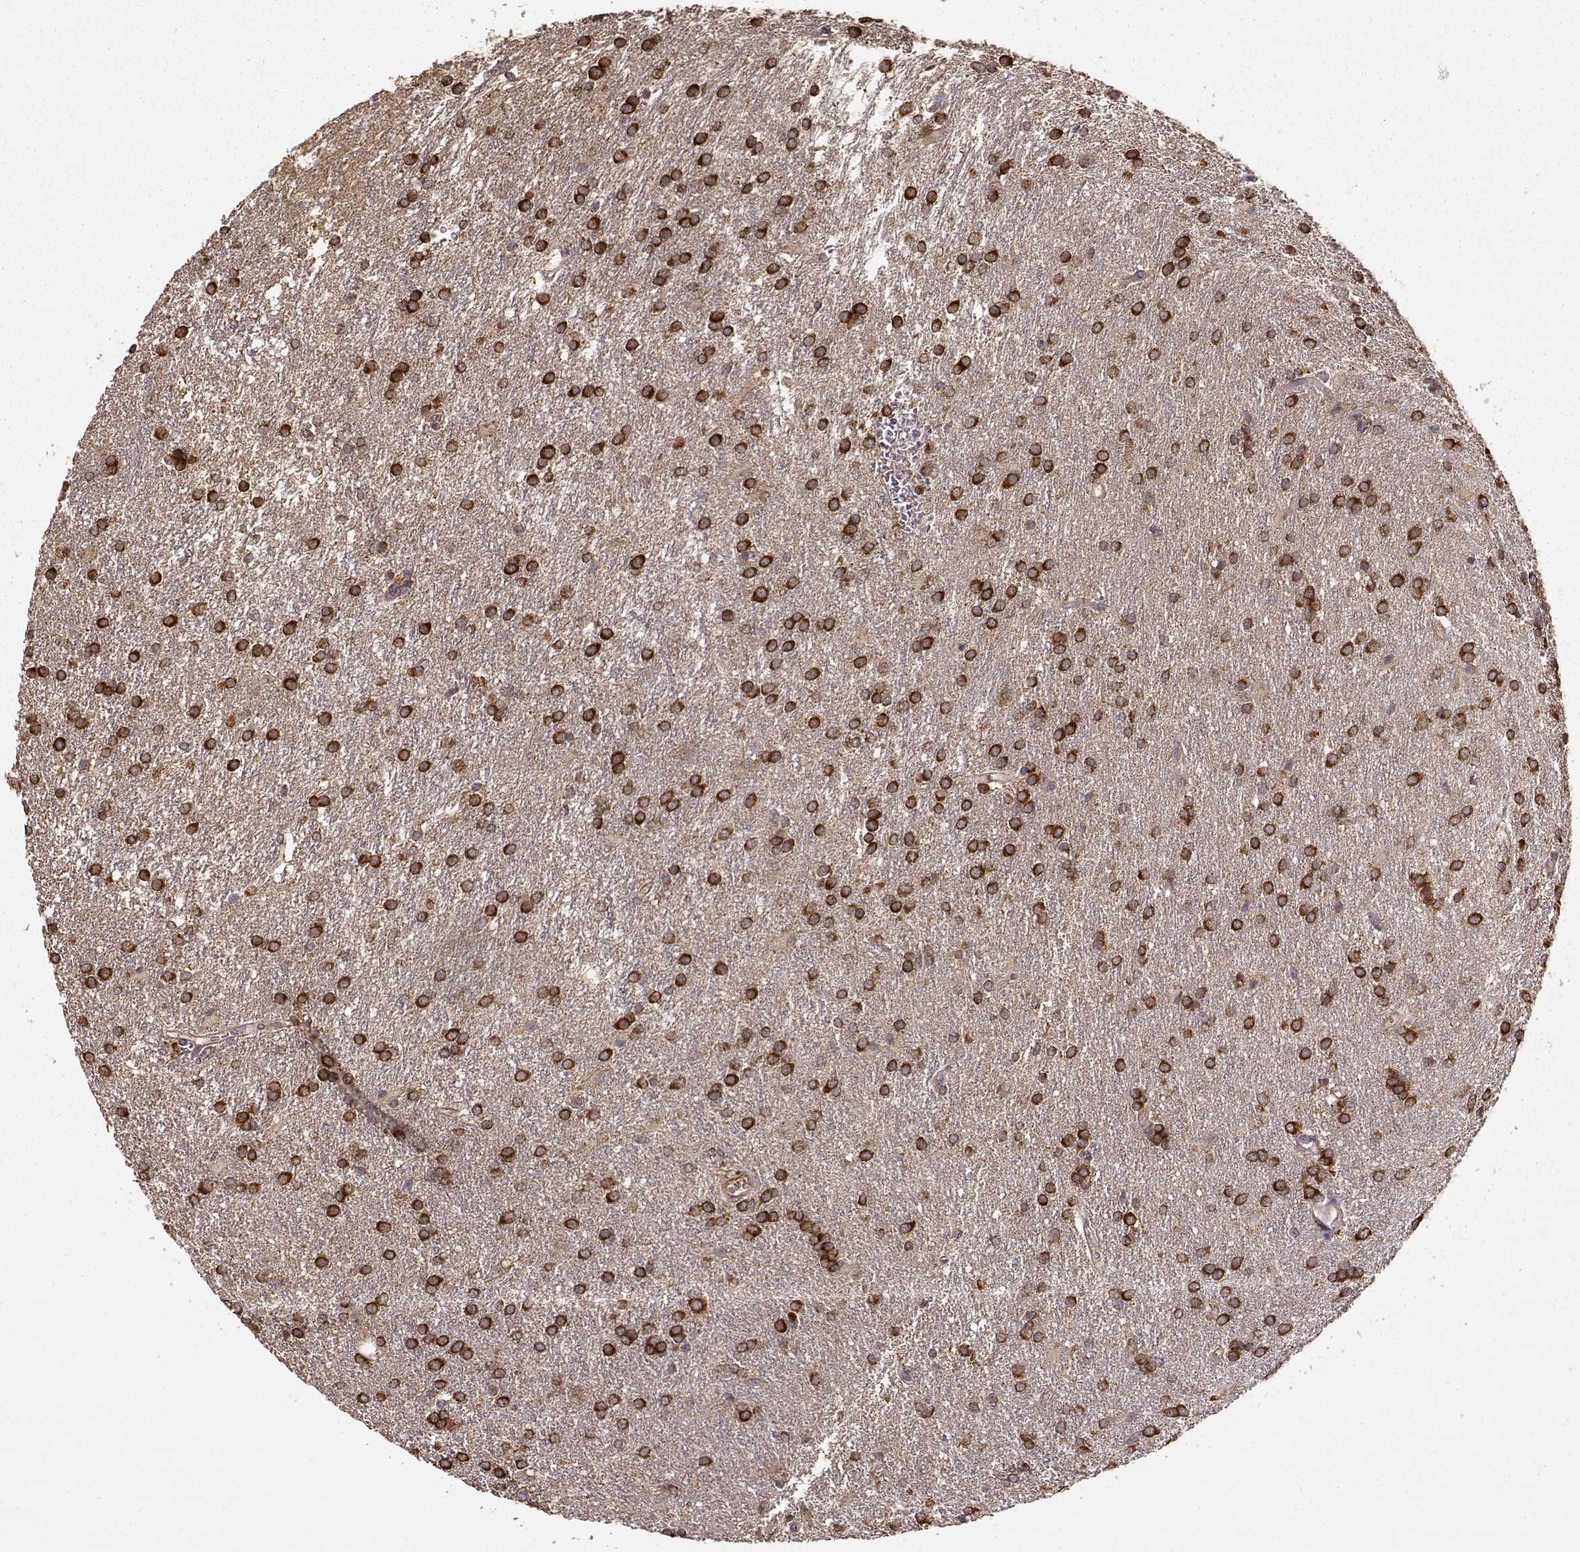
{"staining": {"intensity": "strong", "quantity": ">75%", "location": "cytoplasmic/membranous"}, "tissue": "glioma", "cell_type": "Tumor cells", "image_type": "cancer", "snomed": [{"axis": "morphology", "description": "Glioma, malignant, Low grade"}, {"axis": "topography", "description": "Brain"}], "caption": "Human malignant glioma (low-grade) stained with a brown dye shows strong cytoplasmic/membranous positive positivity in about >75% of tumor cells.", "gene": "TARS3", "patient": {"sex": "female", "age": 32}}